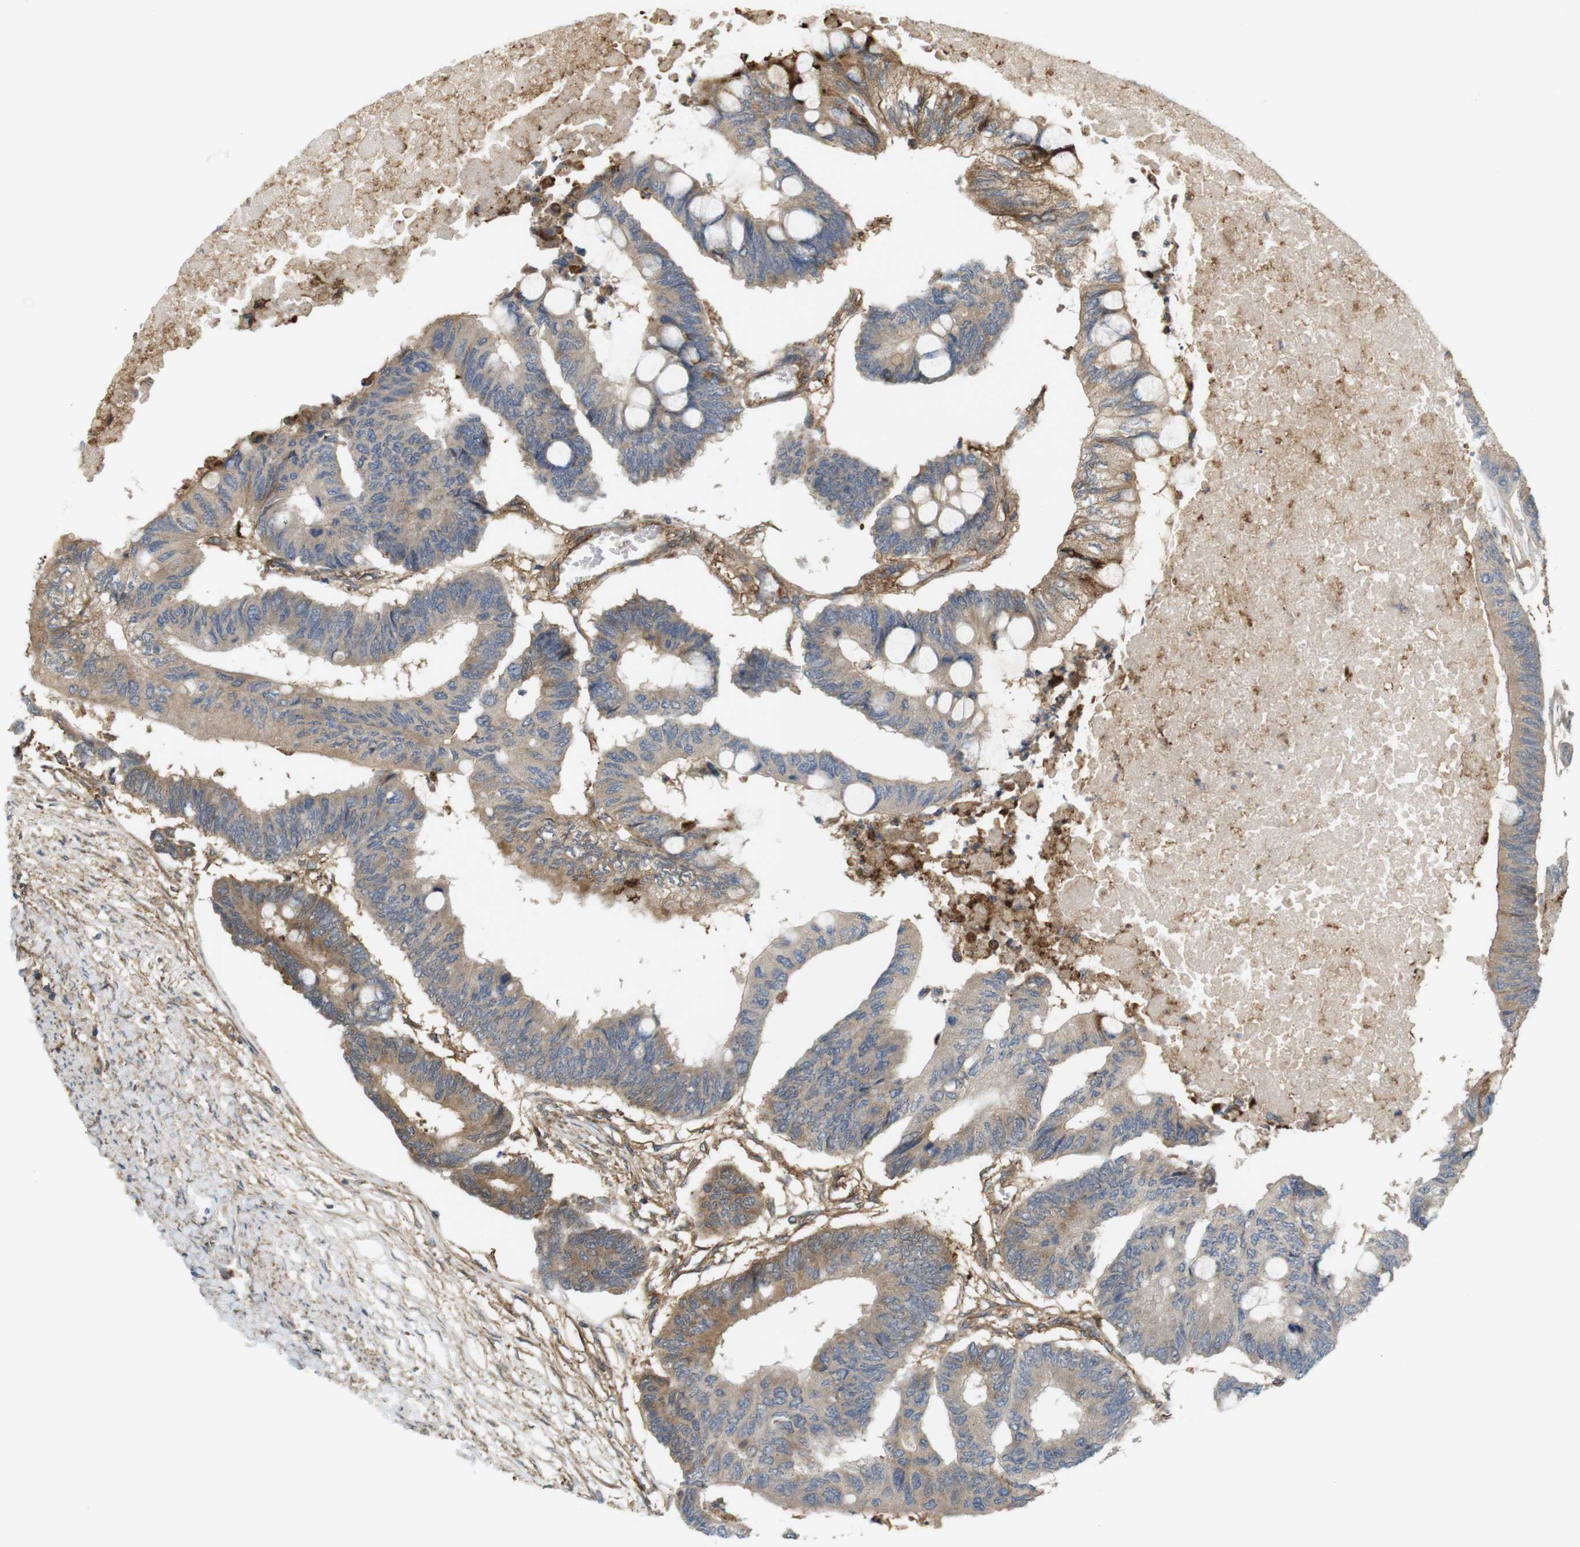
{"staining": {"intensity": "moderate", "quantity": "25%-75%", "location": "cytoplasmic/membranous"}, "tissue": "colorectal cancer", "cell_type": "Tumor cells", "image_type": "cancer", "snomed": [{"axis": "morphology", "description": "Normal tissue, NOS"}, {"axis": "morphology", "description": "Adenocarcinoma, NOS"}, {"axis": "topography", "description": "Rectum"}, {"axis": "topography", "description": "Peripheral nerve tissue"}], "caption": "Colorectal adenocarcinoma stained with DAB IHC reveals medium levels of moderate cytoplasmic/membranous expression in about 25%-75% of tumor cells.", "gene": "DDAH2", "patient": {"sex": "male", "age": 92}}